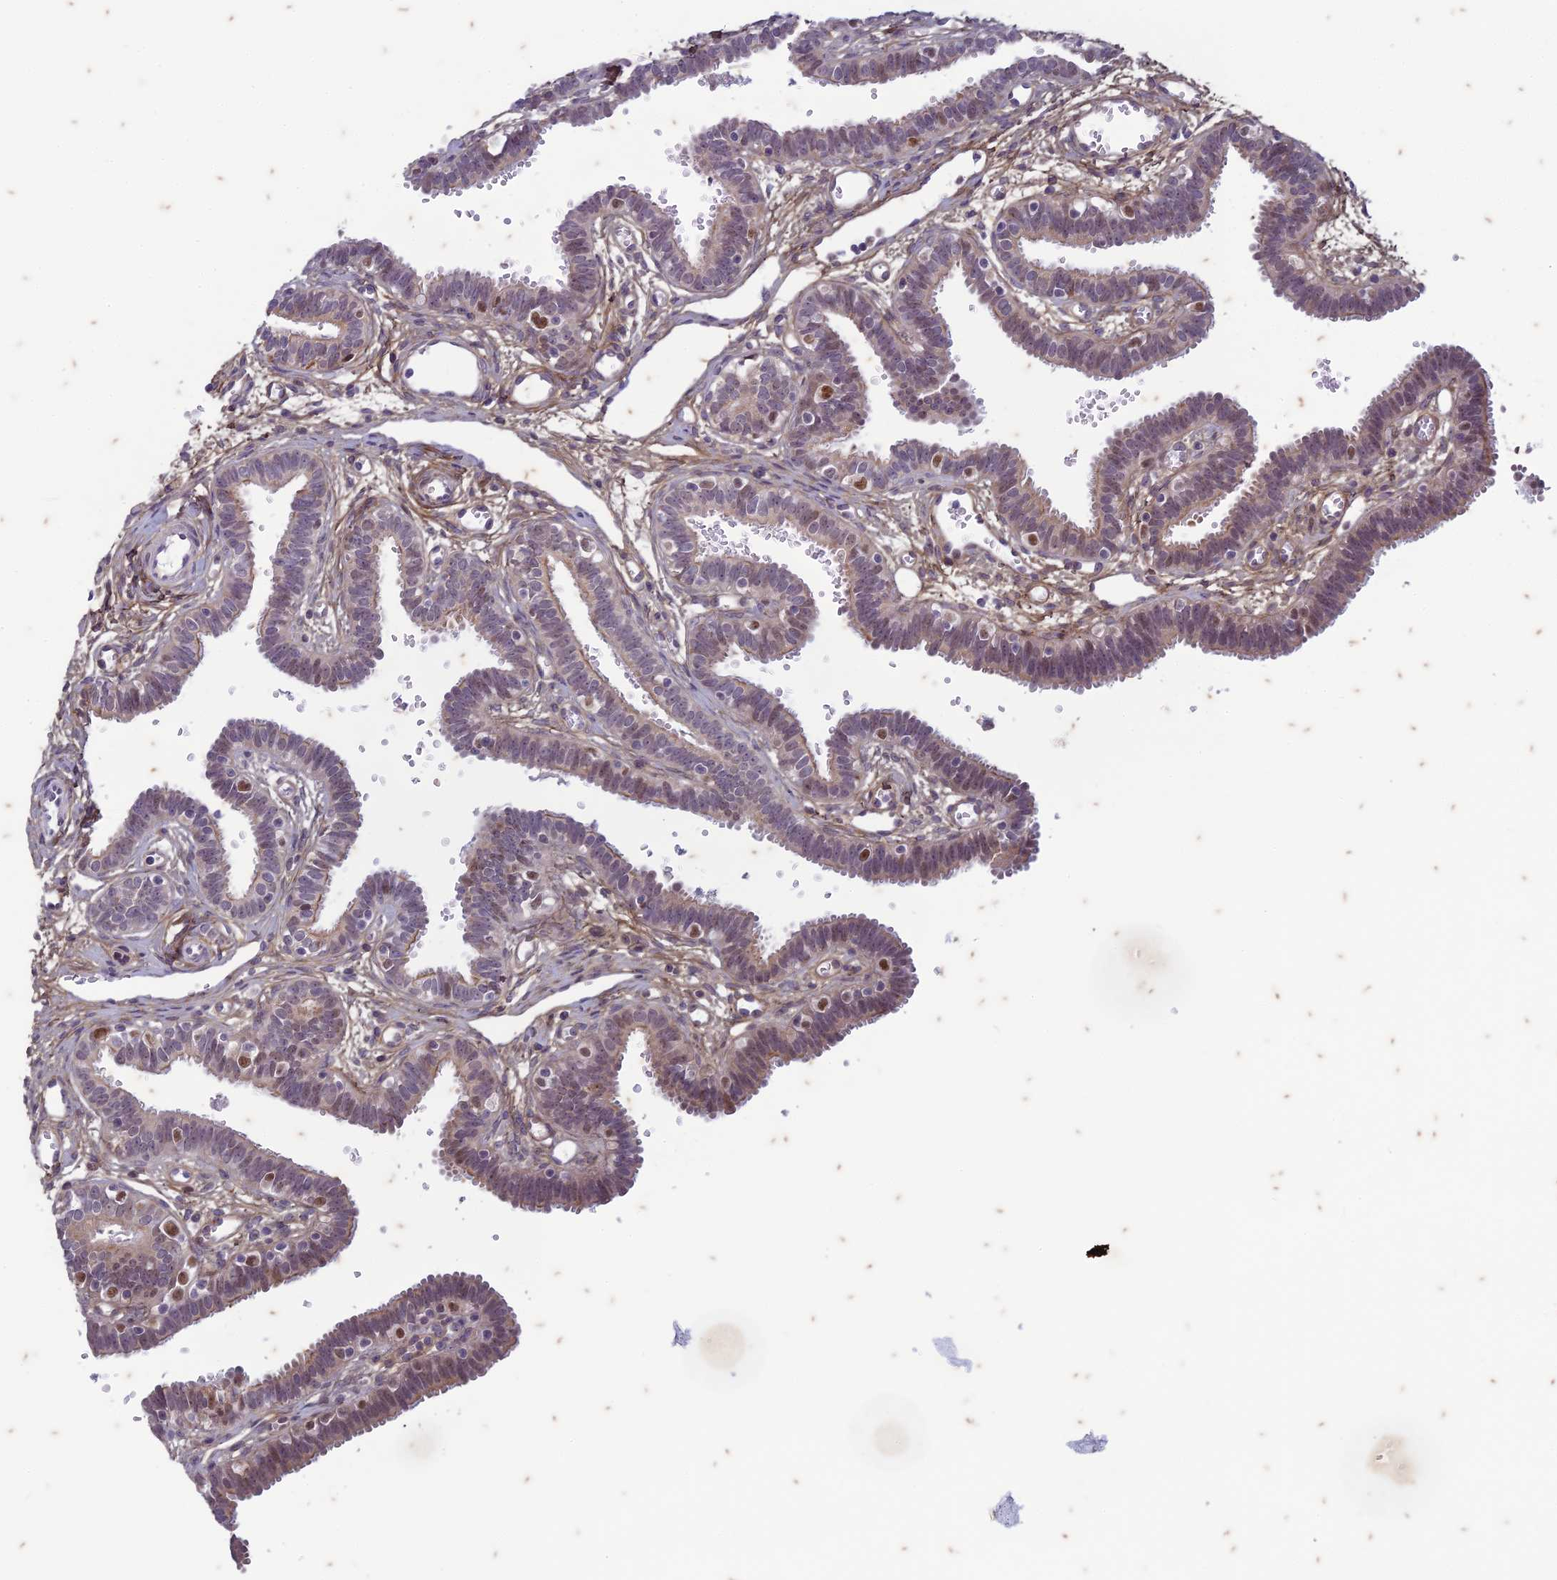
{"staining": {"intensity": "moderate", "quantity": "<25%", "location": "cytoplasmic/membranous,nuclear"}, "tissue": "fallopian tube", "cell_type": "Glandular cells", "image_type": "normal", "snomed": [{"axis": "morphology", "description": "Normal tissue, NOS"}, {"axis": "topography", "description": "Fallopian tube"}, {"axis": "topography", "description": "Placenta"}], "caption": "DAB (3,3'-diaminobenzidine) immunohistochemical staining of unremarkable human fallopian tube shows moderate cytoplasmic/membranous,nuclear protein expression in about <25% of glandular cells. (DAB (3,3'-diaminobenzidine) = brown stain, brightfield microscopy at high magnification).", "gene": "PABPN1L", "patient": {"sex": "female", "age": 32}}